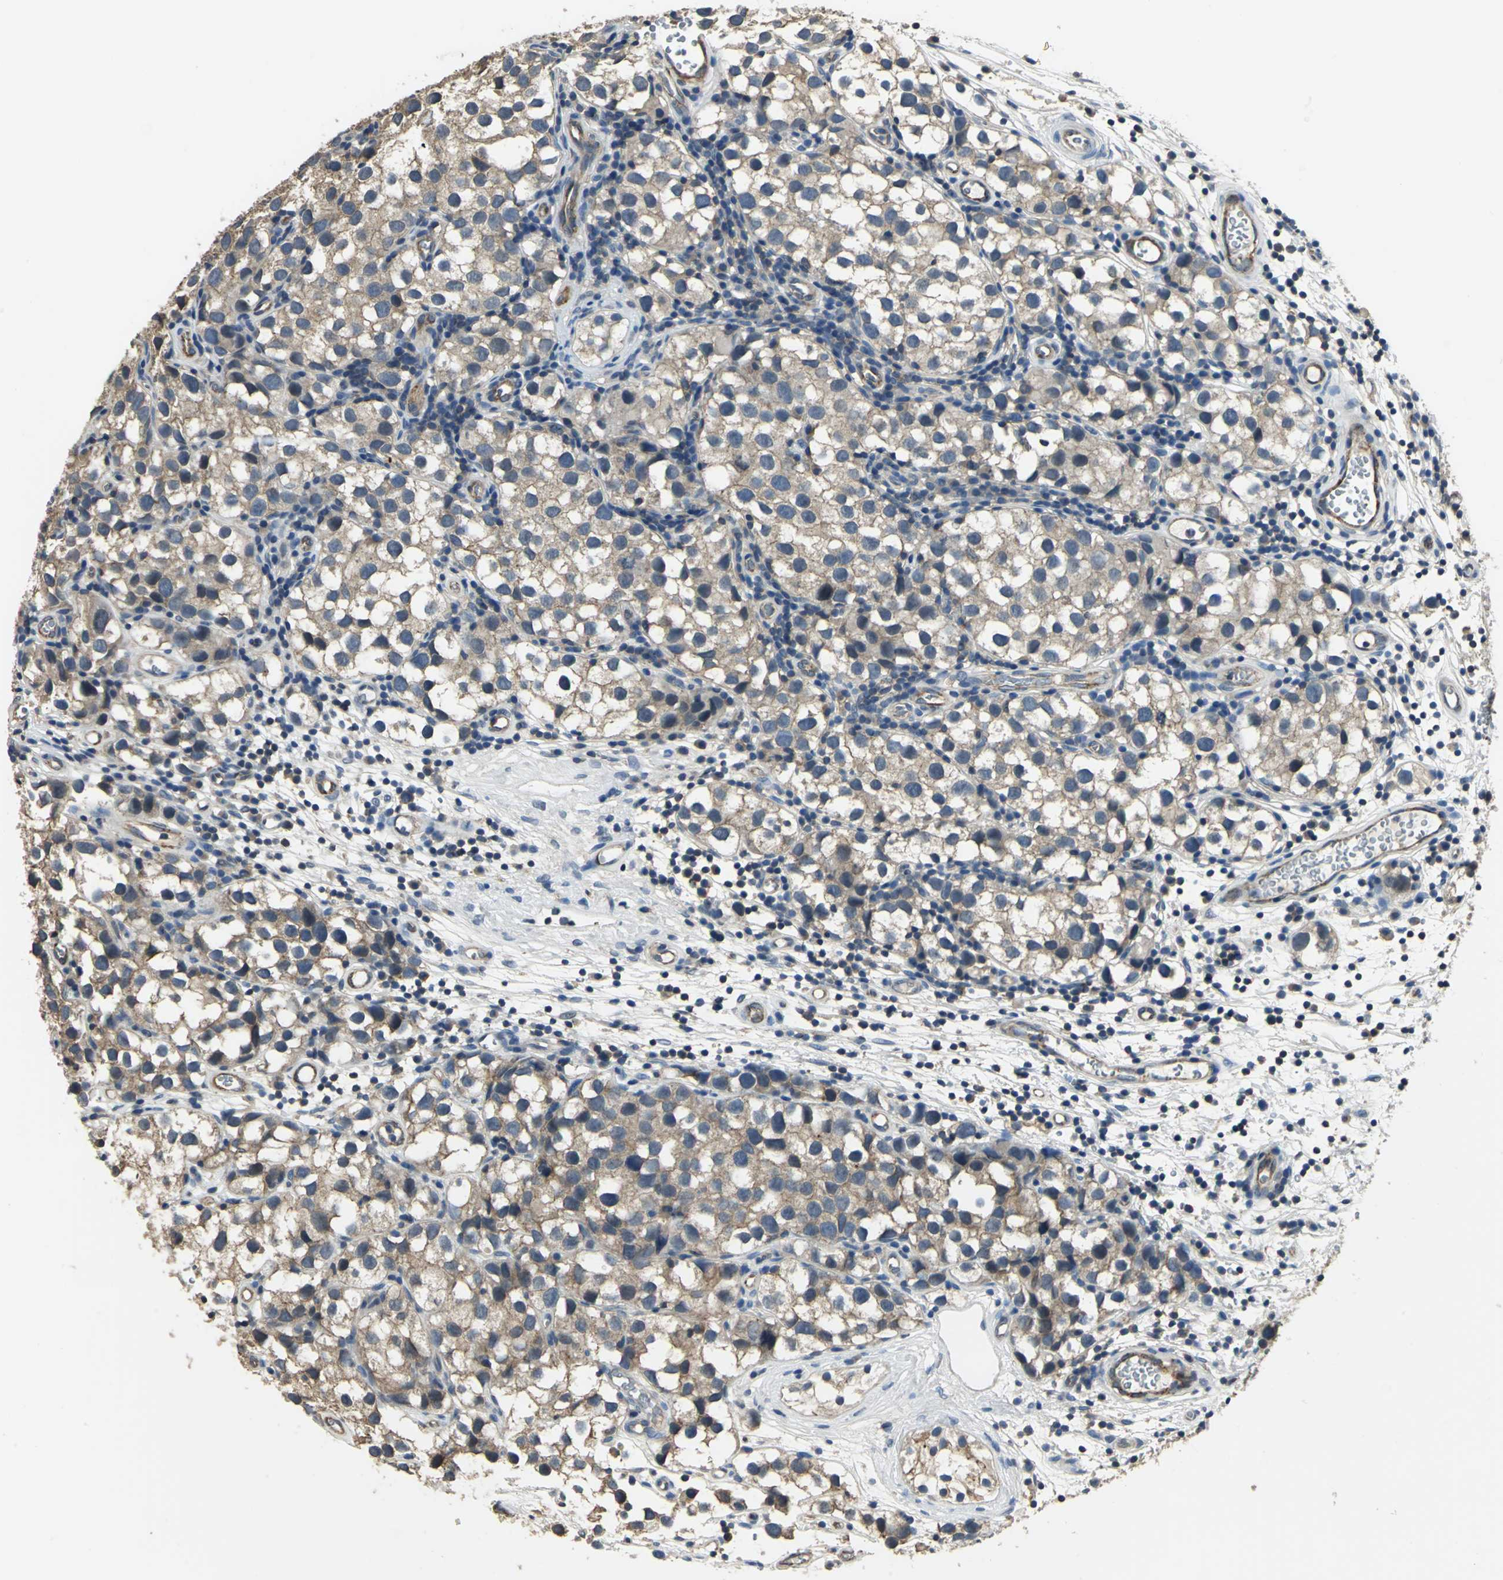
{"staining": {"intensity": "moderate", "quantity": ">75%", "location": "cytoplasmic/membranous"}, "tissue": "testis cancer", "cell_type": "Tumor cells", "image_type": "cancer", "snomed": [{"axis": "morphology", "description": "Seminoma, NOS"}, {"axis": "topography", "description": "Testis"}], "caption": "Immunohistochemical staining of human testis seminoma exhibits moderate cytoplasmic/membranous protein positivity in approximately >75% of tumor cells.", "gene": "RAPGEF1", "patient": {"sex": "male", "age": 39}}